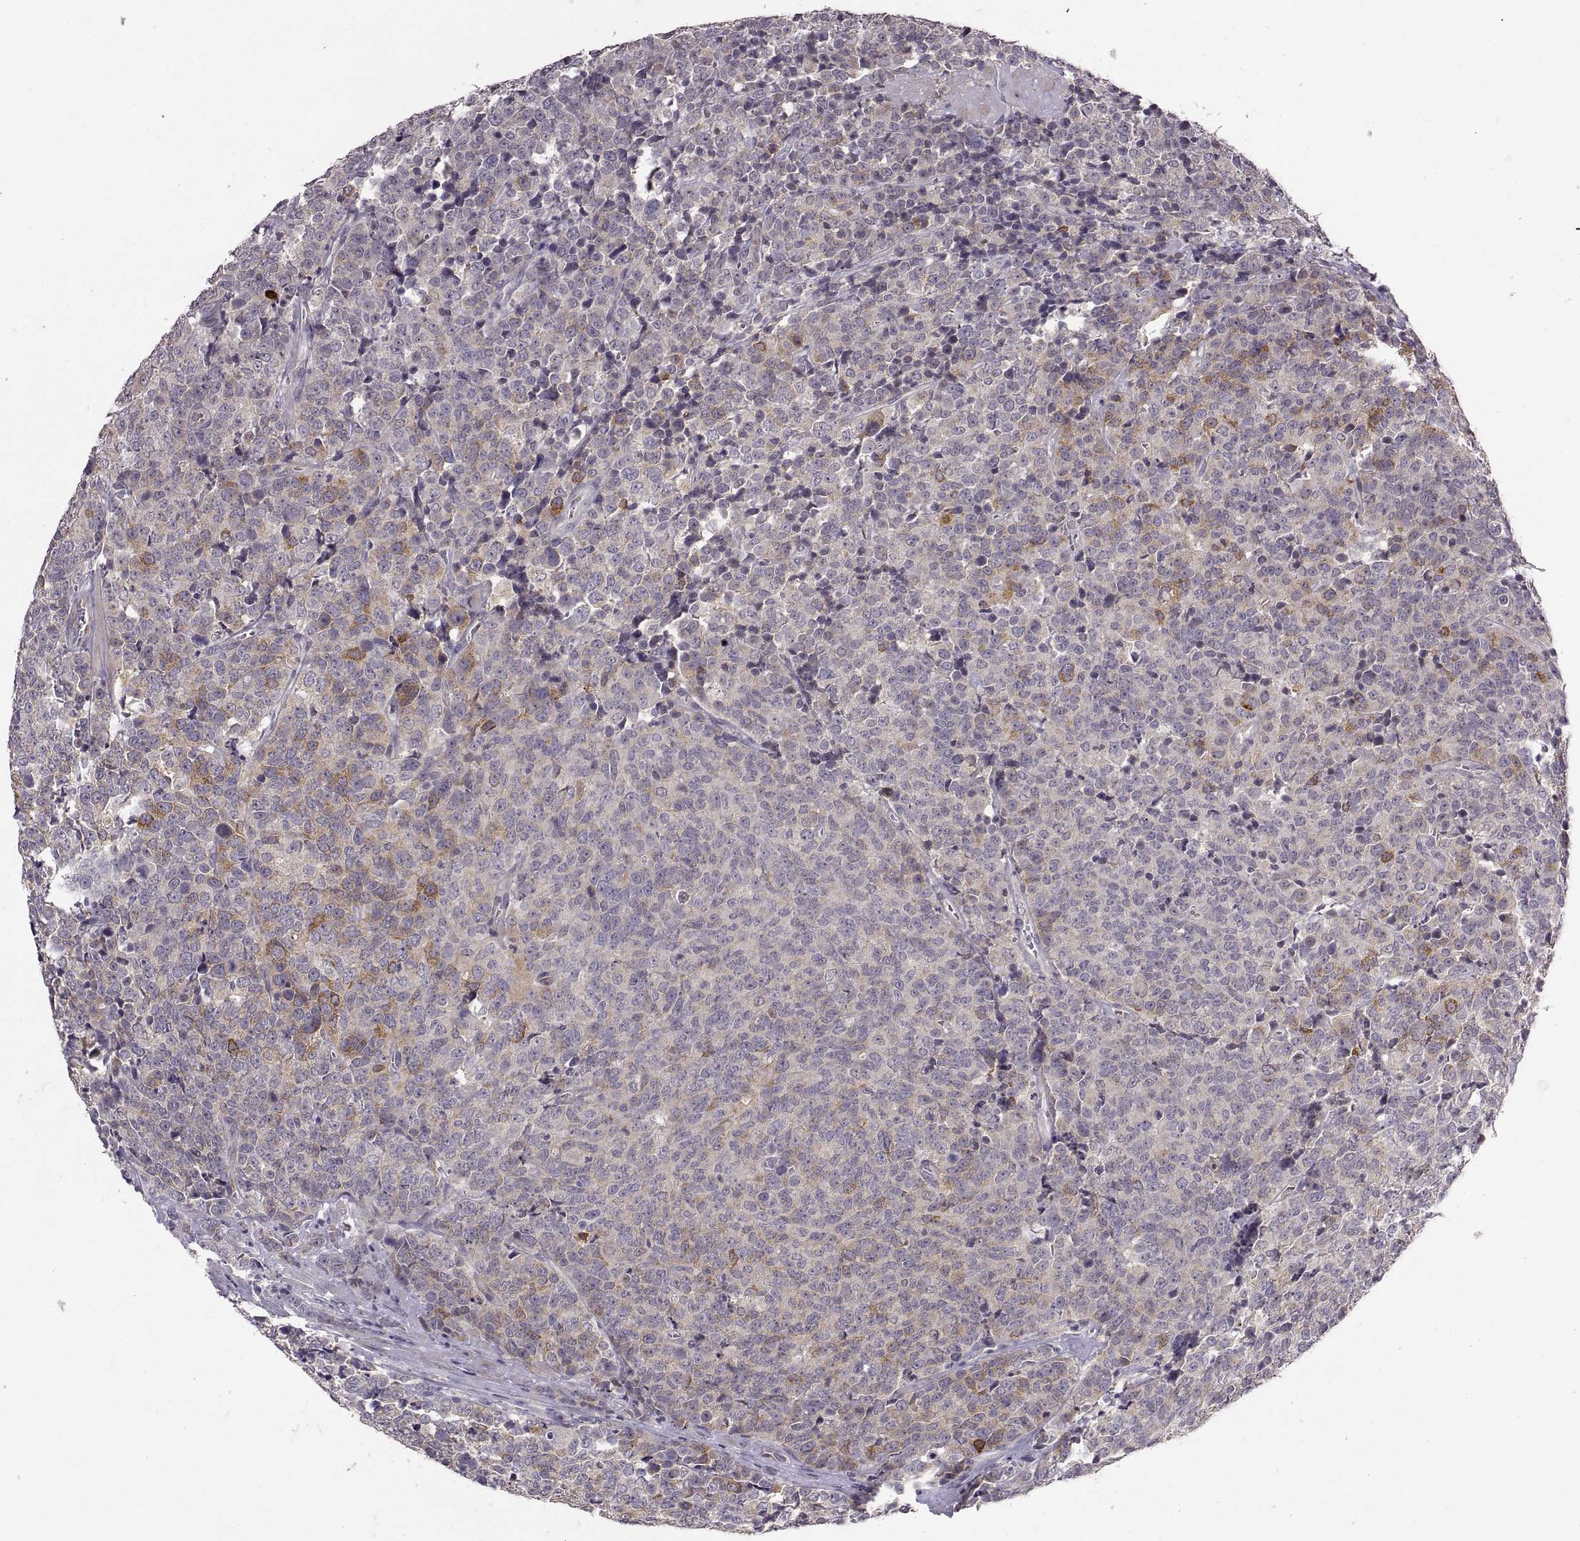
{"staining": {"intensity": "moderate", "quantity": "<25%", "location": "cytoplasmic/membranous"}, "tissue": "prostate cancer", "cell_type": "Tumor cells", "image_type": "cancer", "snomed": [{"axis": "morphology", "description": "Adenocarcinoma, NOS"}, {"axis": "topography", "description": "Prostate"}], "caption": "Immunohistochemistry photomicrograph of human prostate adenocarcinoma stained for a protein (brown), which reveals low levels of moderate cytoplasmic/membranous expression in approximately <25% of tumor cells.", "gene": "HMGCR", "patient": {"sex": "male", "age": 67}}